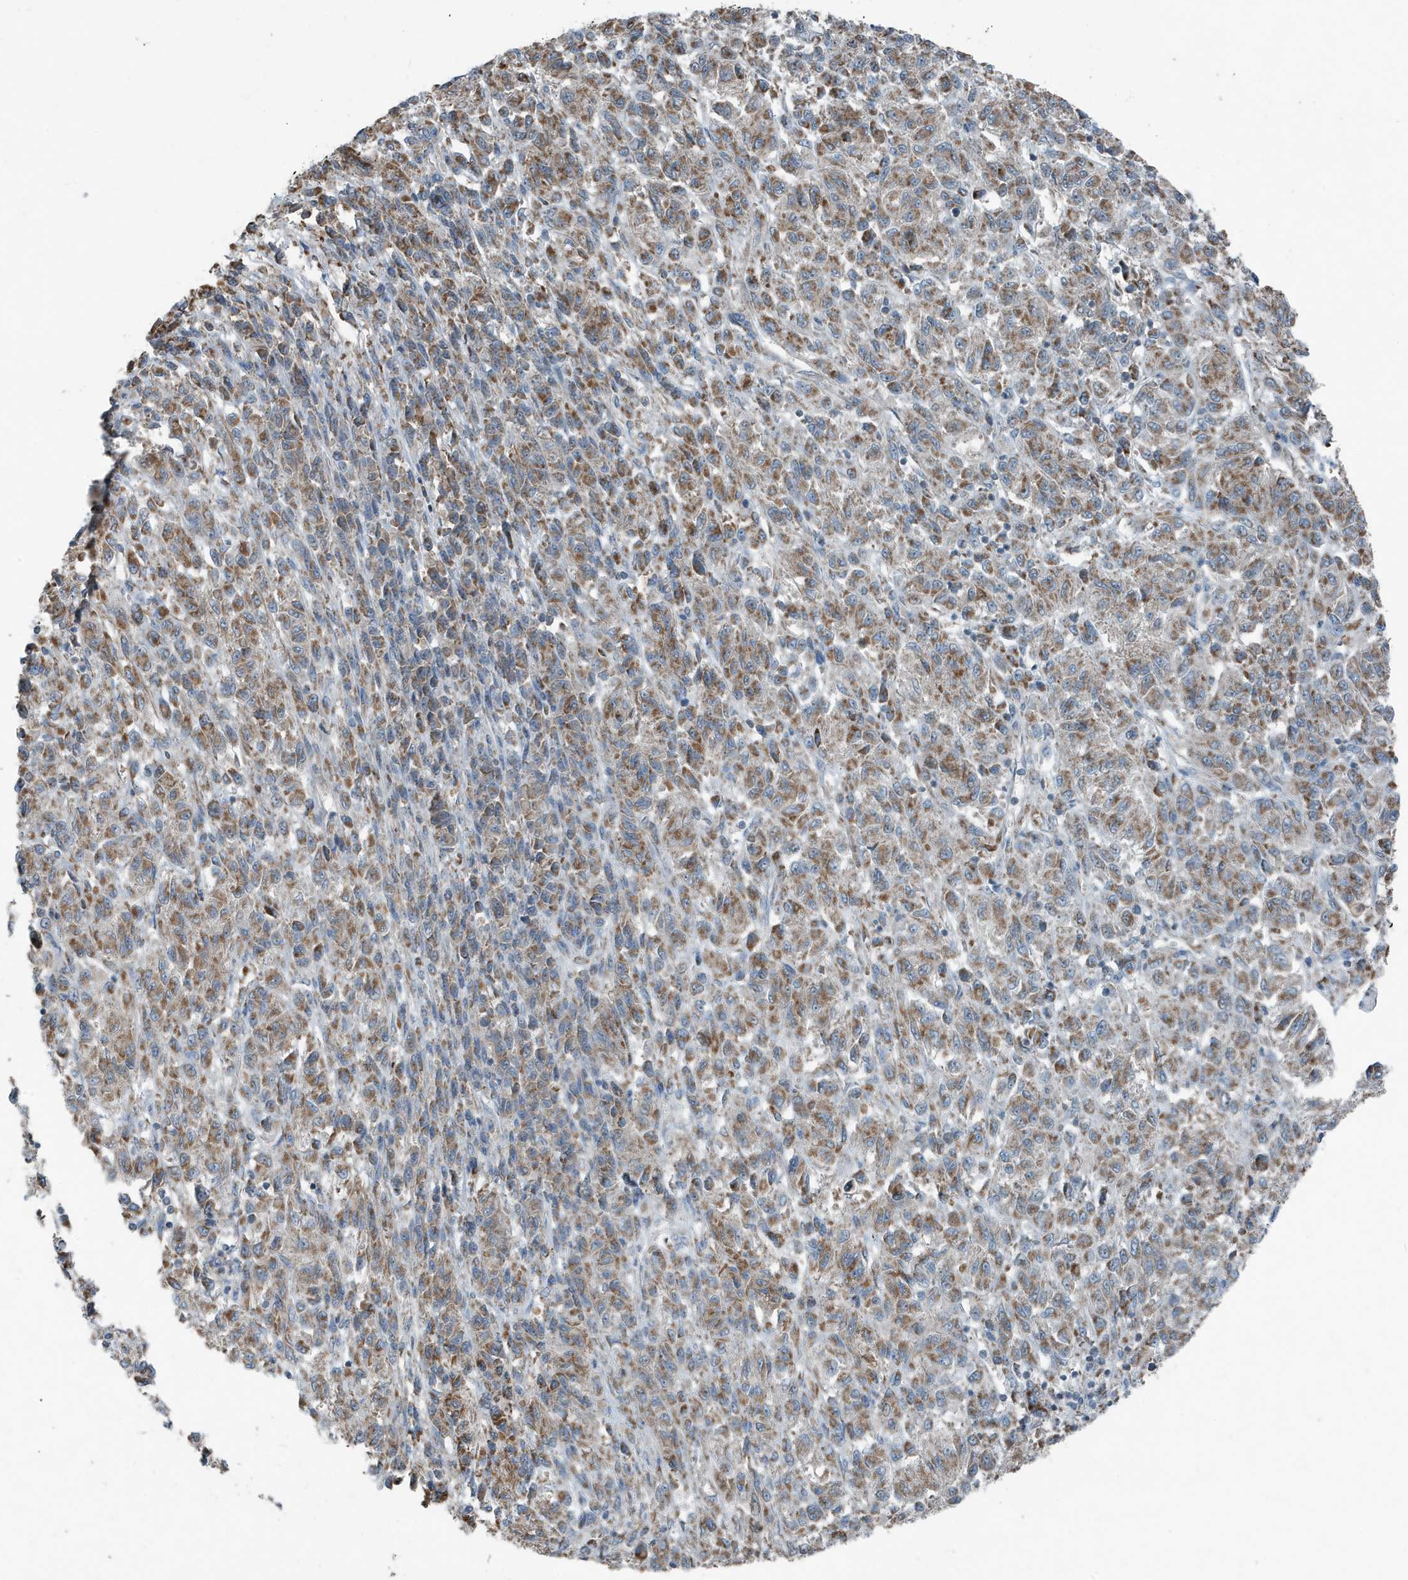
{"staining": {"intensity": "moderate", "quantity": ">75%", "location": "cytoplasmic/membranous"}, "tissue": "melanoma", "cell_type": "Tumor cells", "image_type": "cancer", "snomed": [{"axis": "morphology", "description": "Malignant melanoma, Metastatic site"}, {"axis": "topography", "description": "Lung"}], "caption": "DAB immunohistochemical staining of human malignant melanoma (metastatic site) exhibits moderate cytoplasmic/membranous protein expression in about >75% of tumor cells.", "gene": "MT-CYB", "patient": {"sex": "male", "age": 64}}